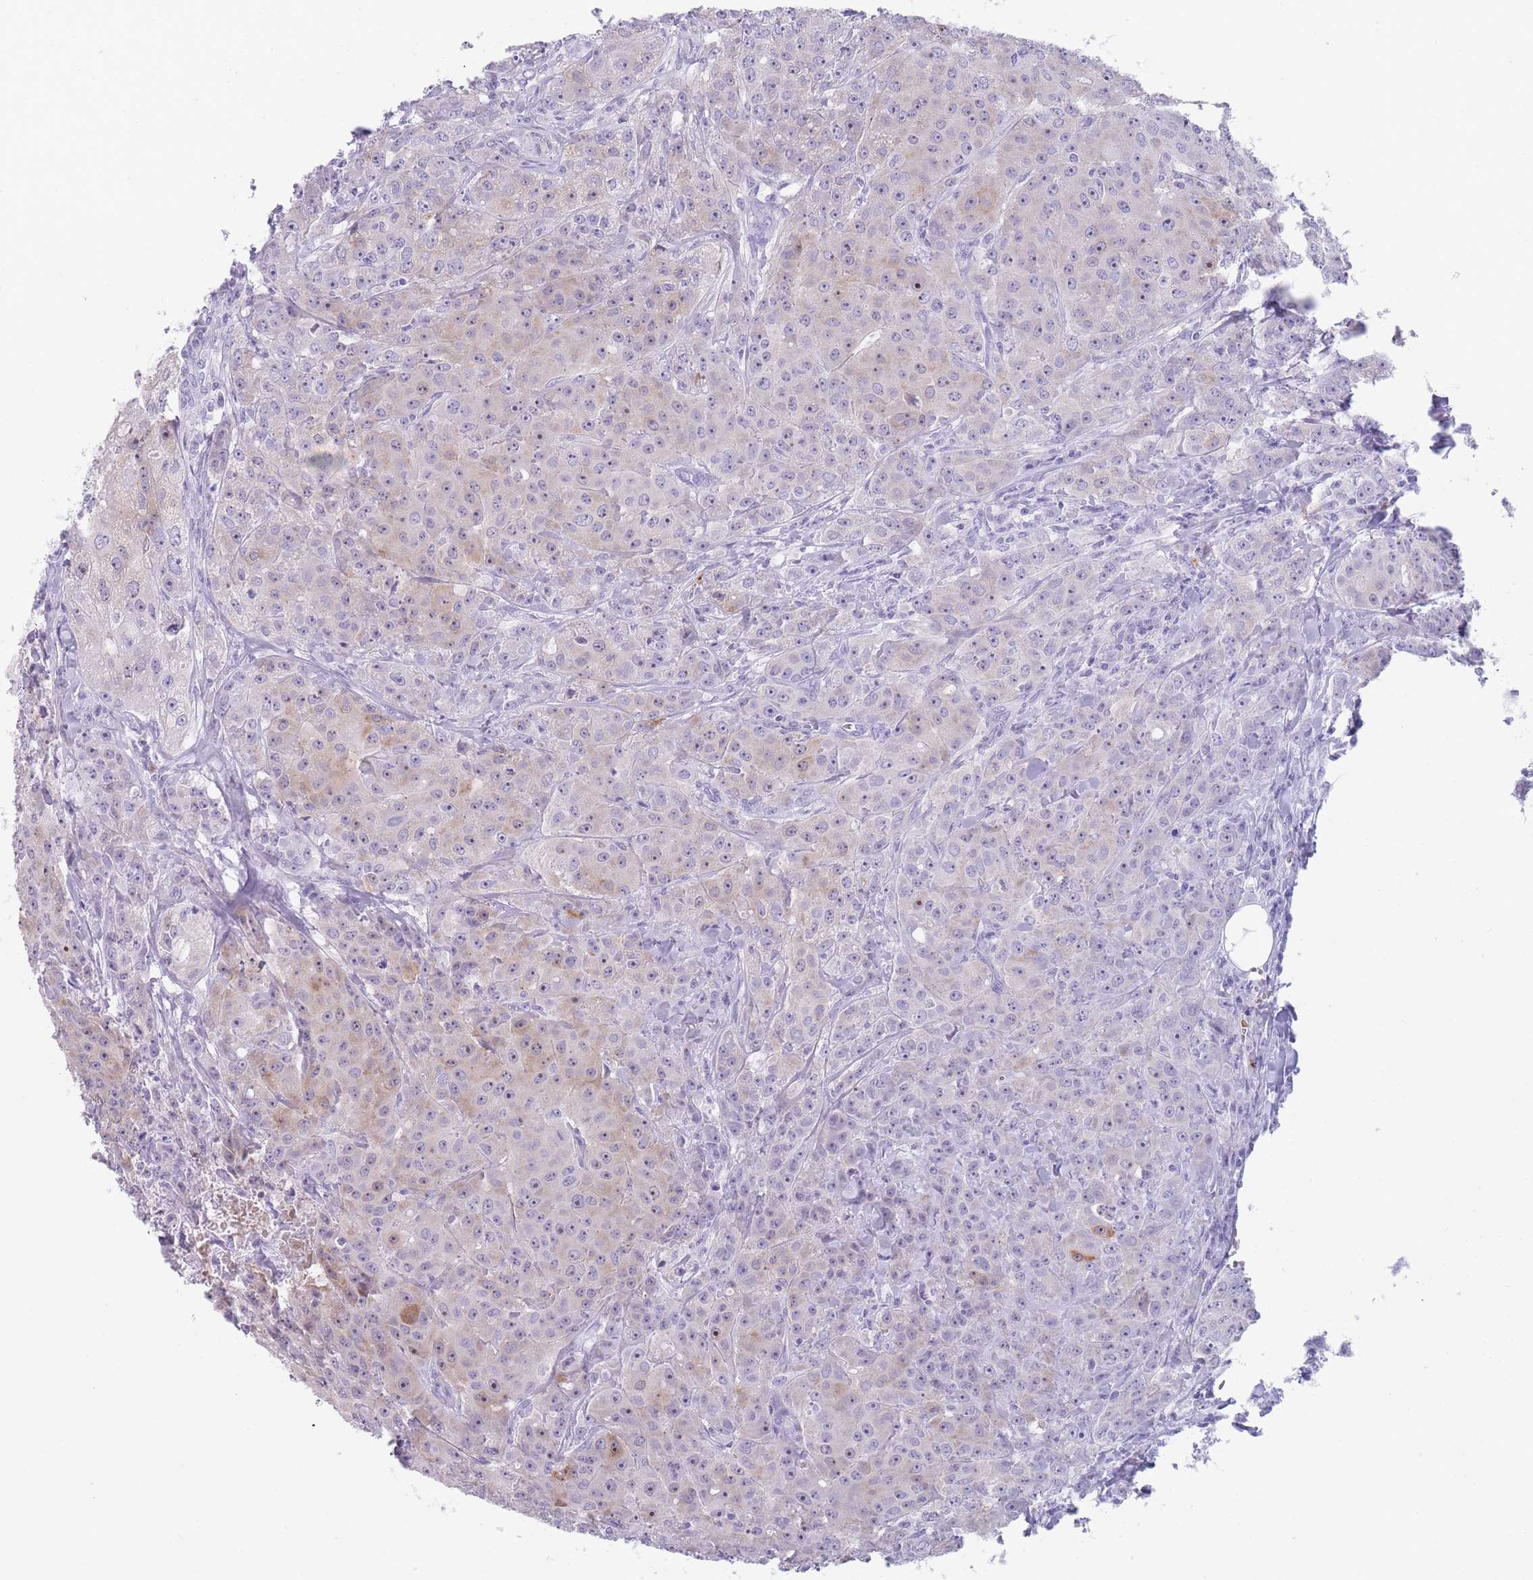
{"staining": {"intensity": "weak", "quantity": "25%-75%", "location": "cytoplasmic/membranous"}, "tissue": "breast cancer", "cell_type": "Tumor cells", "image_type": "cancer", "snomed": [{"axis": "morphology", "description": "Duct carcinoma"}, {"axis": "topography", "description": "Breast"}], "caption": "Protein staining demonstrates weak cytoplasmic/membranous staining in approximately 25%-75% of tumor cells in infiltrating ductal carcinoma (breast).", "gene": "CR1L", "patient": {"sex": "female", "age": 43}}